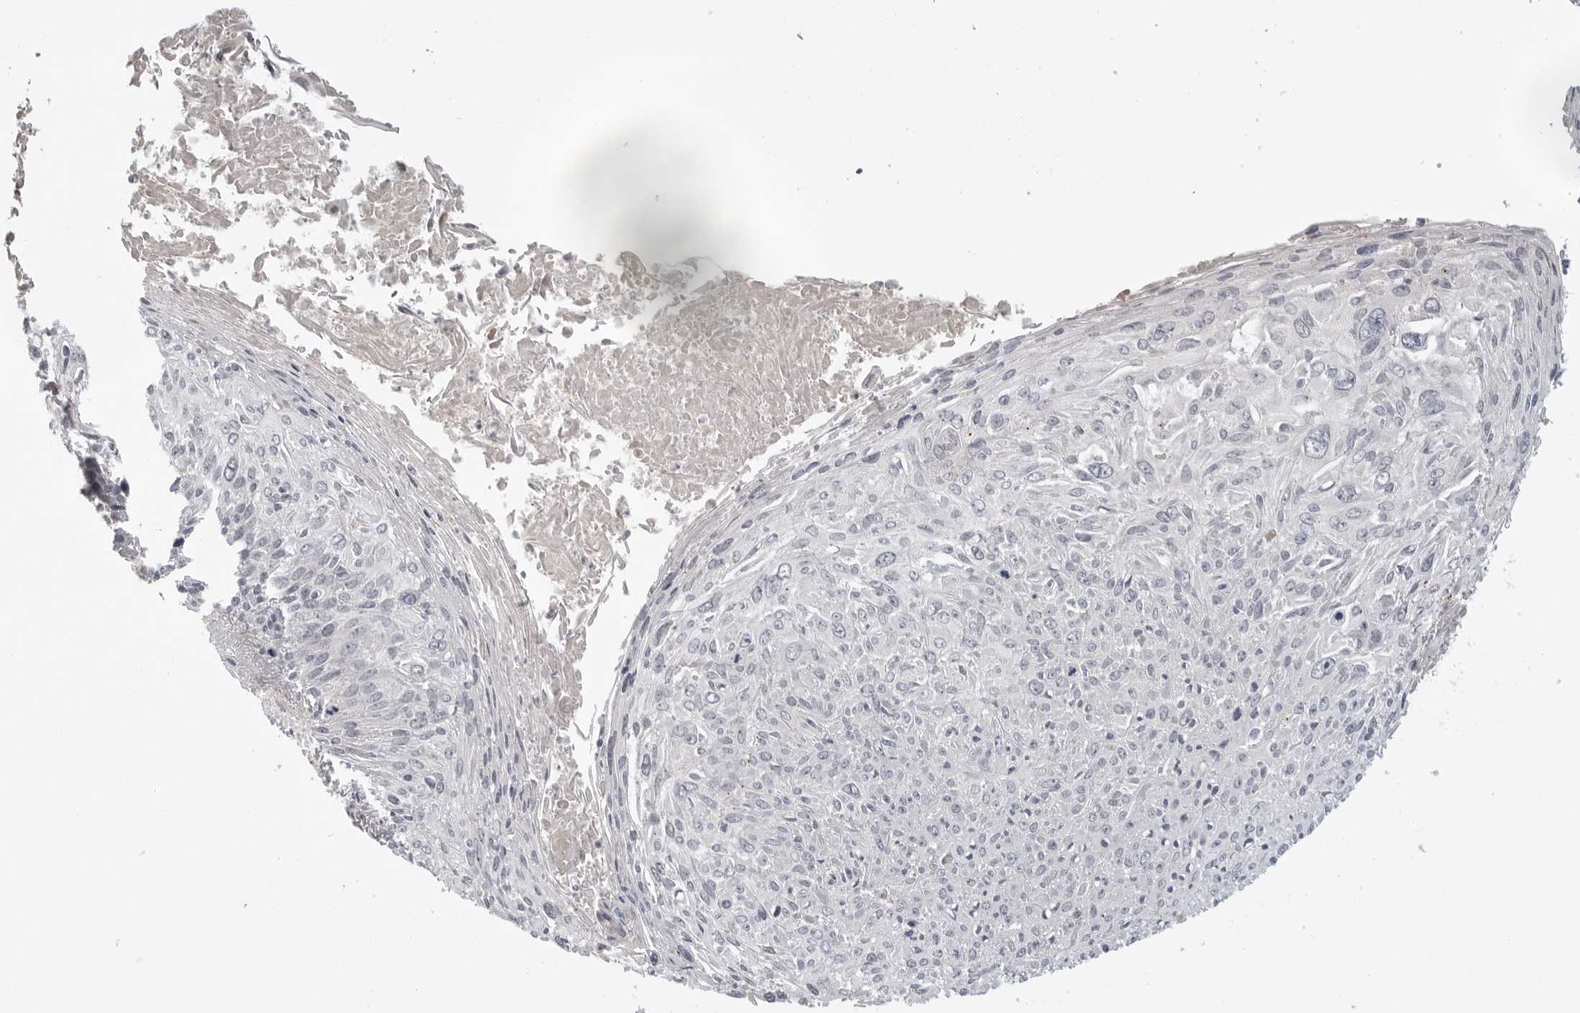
{"staining": {"intensity": "negative", "quantity": "none", "location": "none"}, "tissue": "cervical cancer", "cell_type": "Tumor cells", "image_type": "cancer", "snomed": [{"axis": "morphology", "description": "Squamous cell carcinoma, NOS"}, {"axis": "topography", "description": "Cervix"}], "caption": "This is an immunohistochemistry image of cervical squamous cell carcinoma. There is no expression in tumor cells.", "gene": "CTIF", "patient": {"sex": "female", "age": 51}}